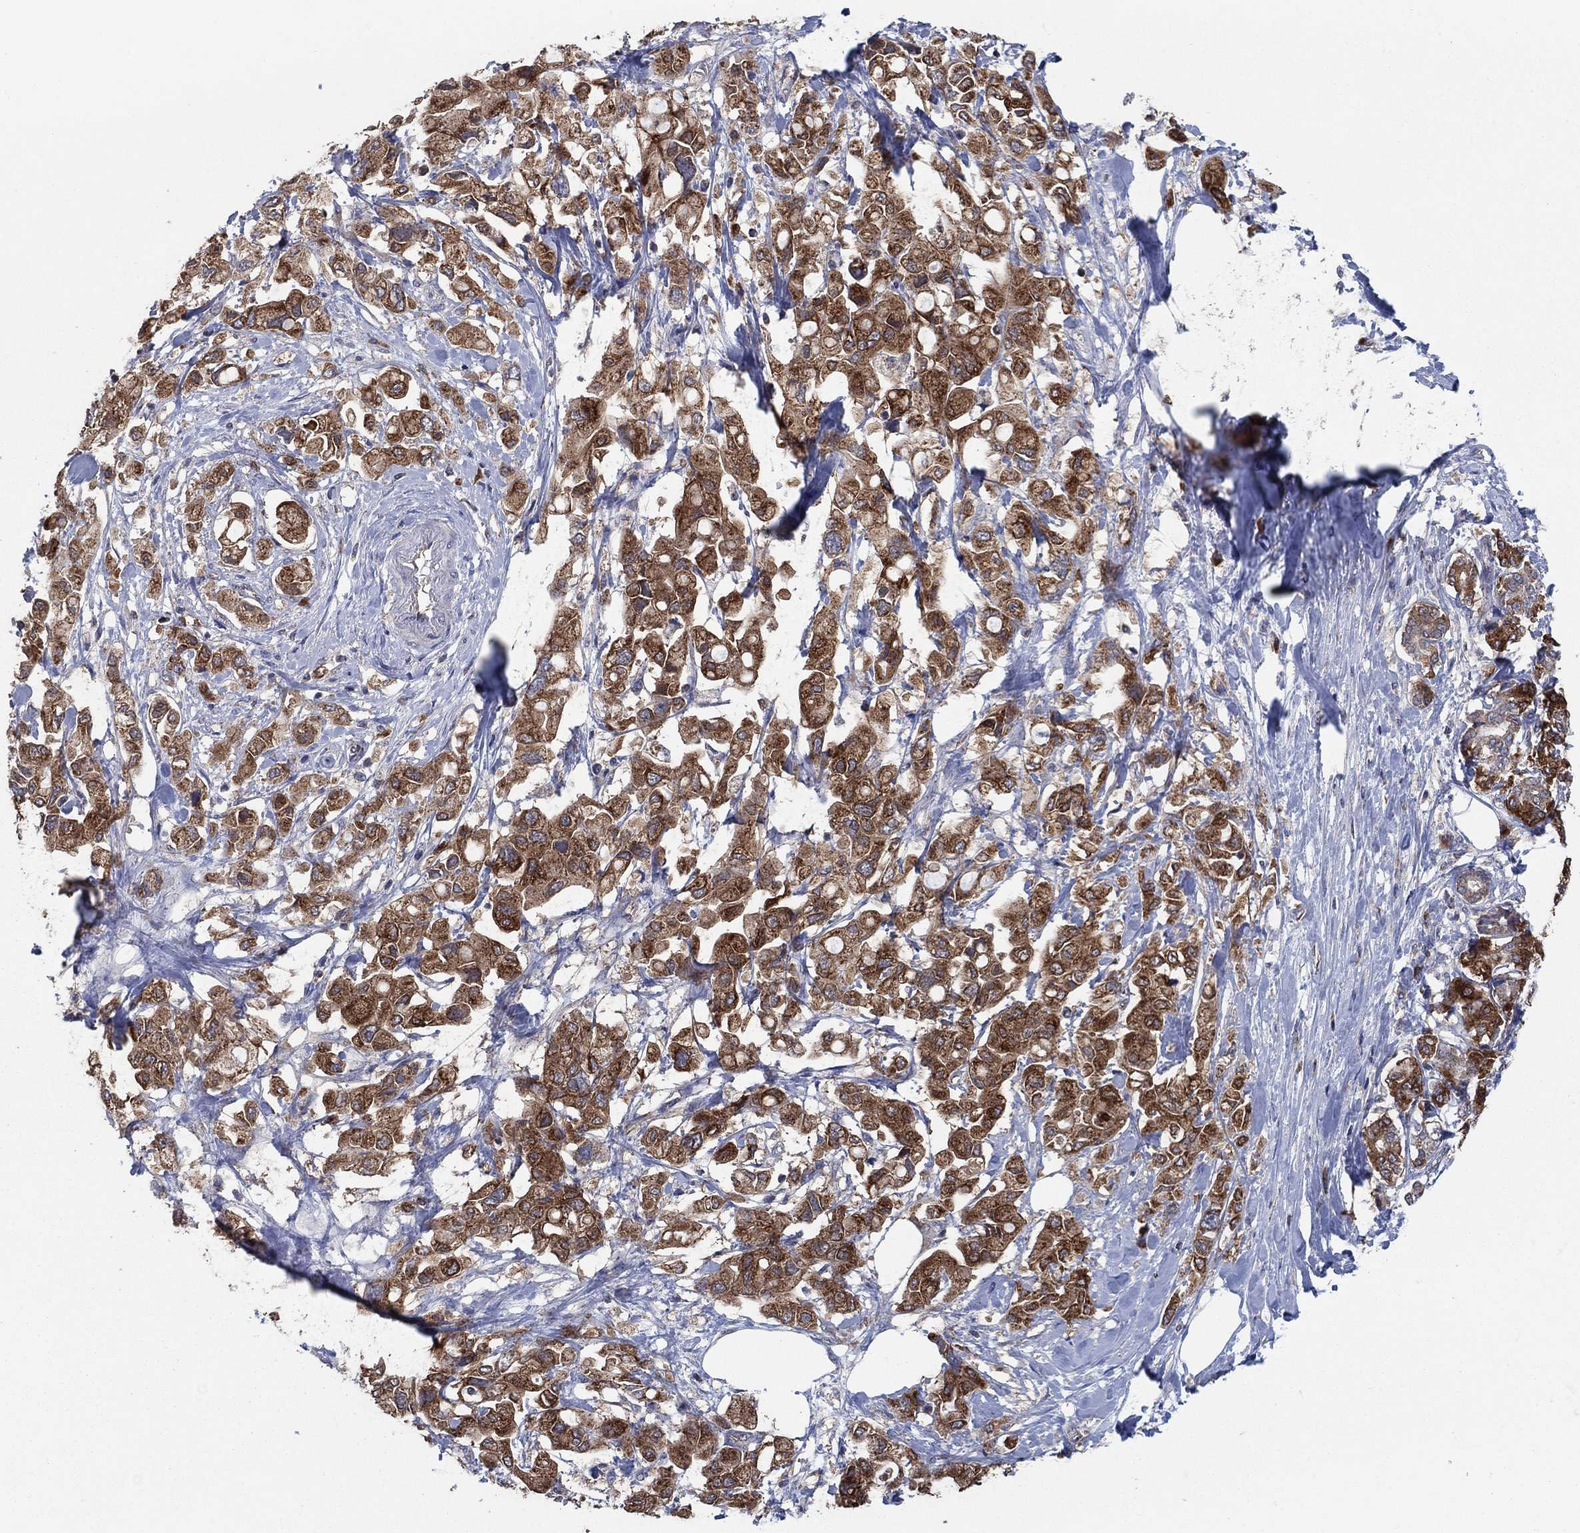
{"staining": {"intensity": "strong", "quantity": ">75%", "location": "cytoplasmic/membranous"}, "tissue": "pancreatic cancer", "cell_type": "Tumor cells", "image_type": "cancer", "snomed": [{"axis": "morphology", "description": "Adenocarcinoma, NOS"}, {"axis": "topography", "description": "Pancreas"}], "caption": "Immunohistochemical staining of human pancreatic cancer reveals strong cytoplasmic/membranous protein expression in about >75% of tumor cells.", "gene": "HID1", "patient": {"sex": "female", "age": 56}}